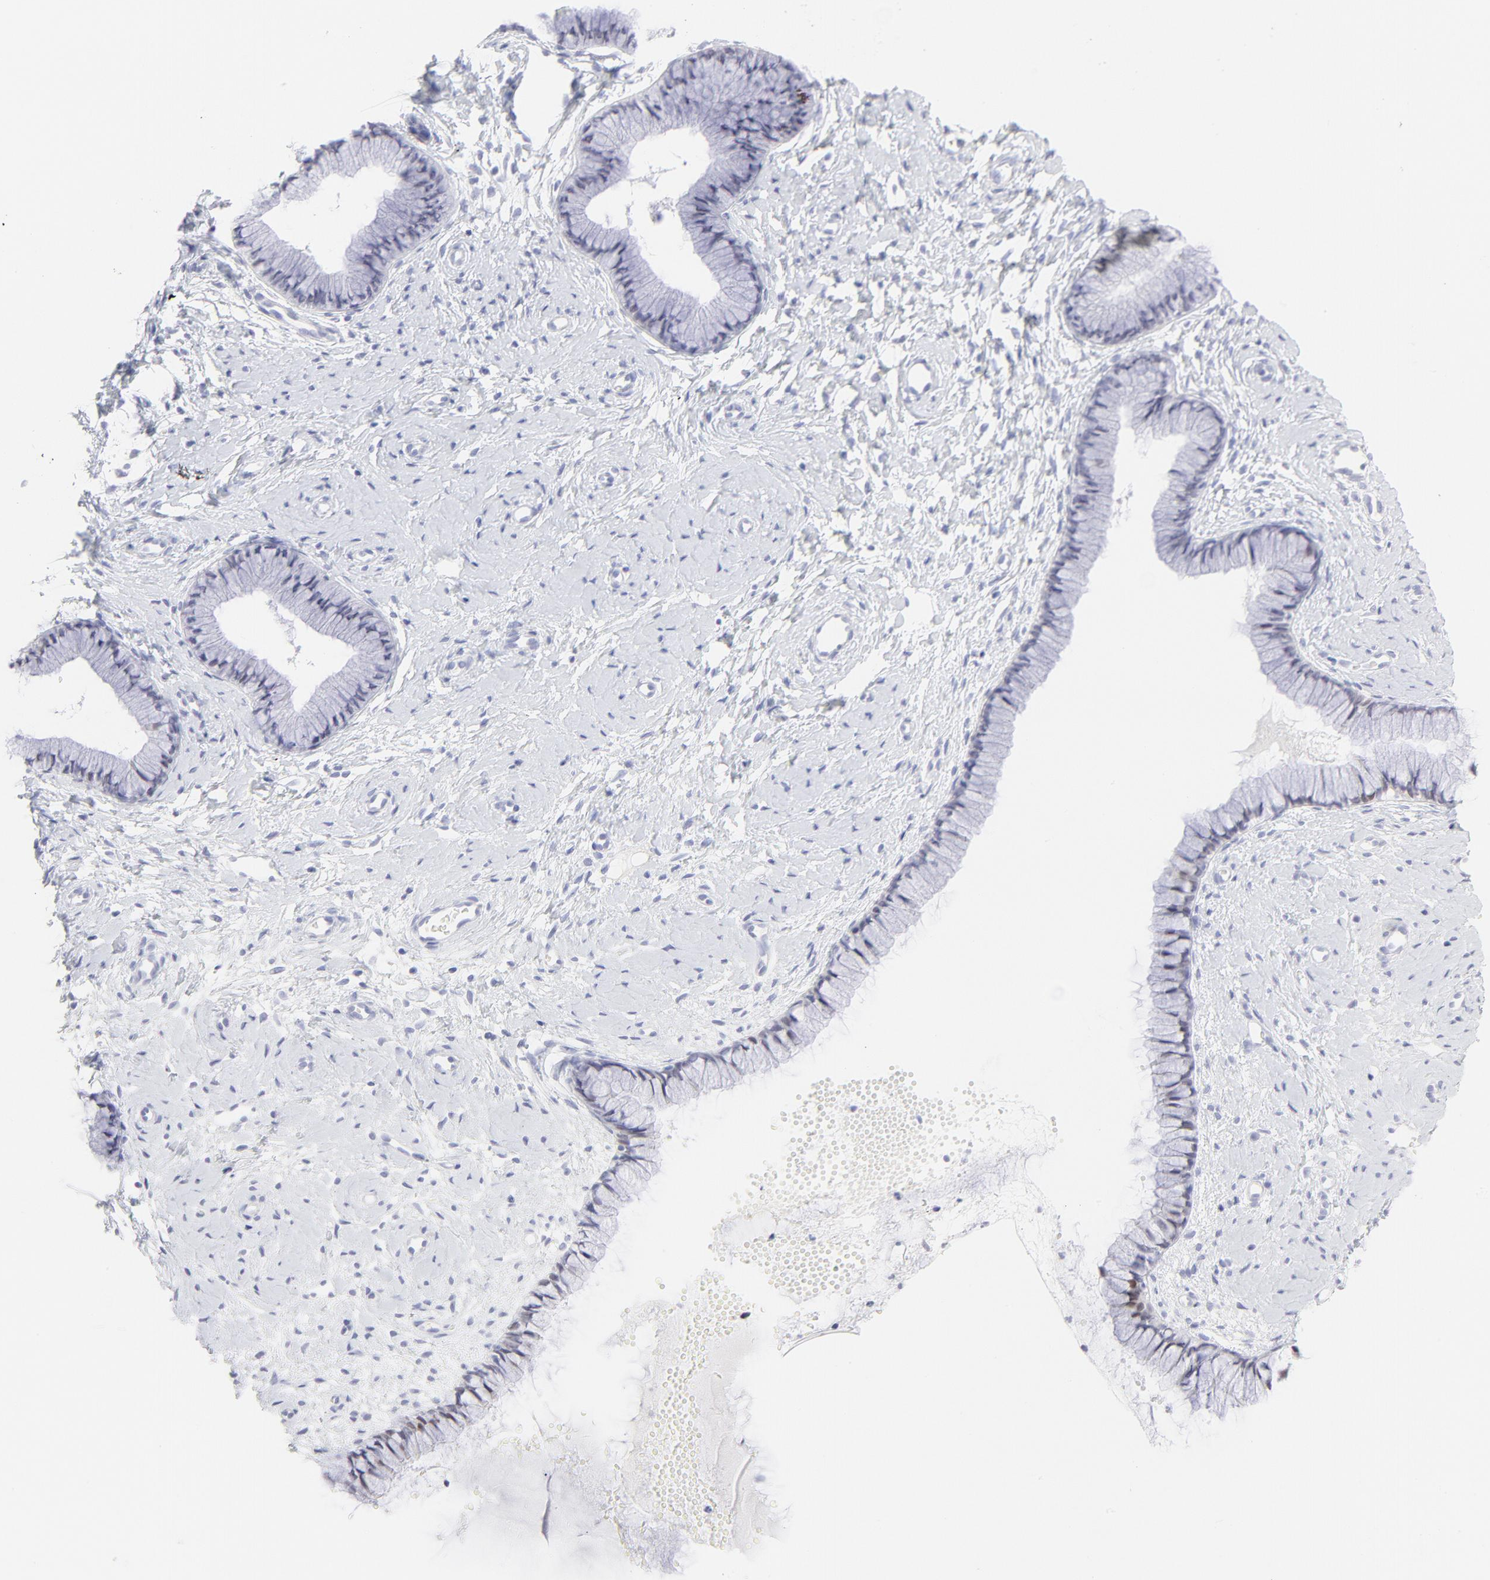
{"staining": {"intensity": "moderate", "quantity": "<25%", "location": "nuclear"}, "tissue": "cervix", "cell_type": "Glandular cells", "image_type": "normal", "snomed": [{"axis": "morphology", "description": "Normal tissue, NOS"}, {"axis": "topography", "description": "Cervix"}], "caption": "Glandular cells display low levels of moderate nuclear positivity in approximately <25% of cells in unremarkable cervix.", "gene": "ELF3", "patient": {"sex": "female", "age": 46}}